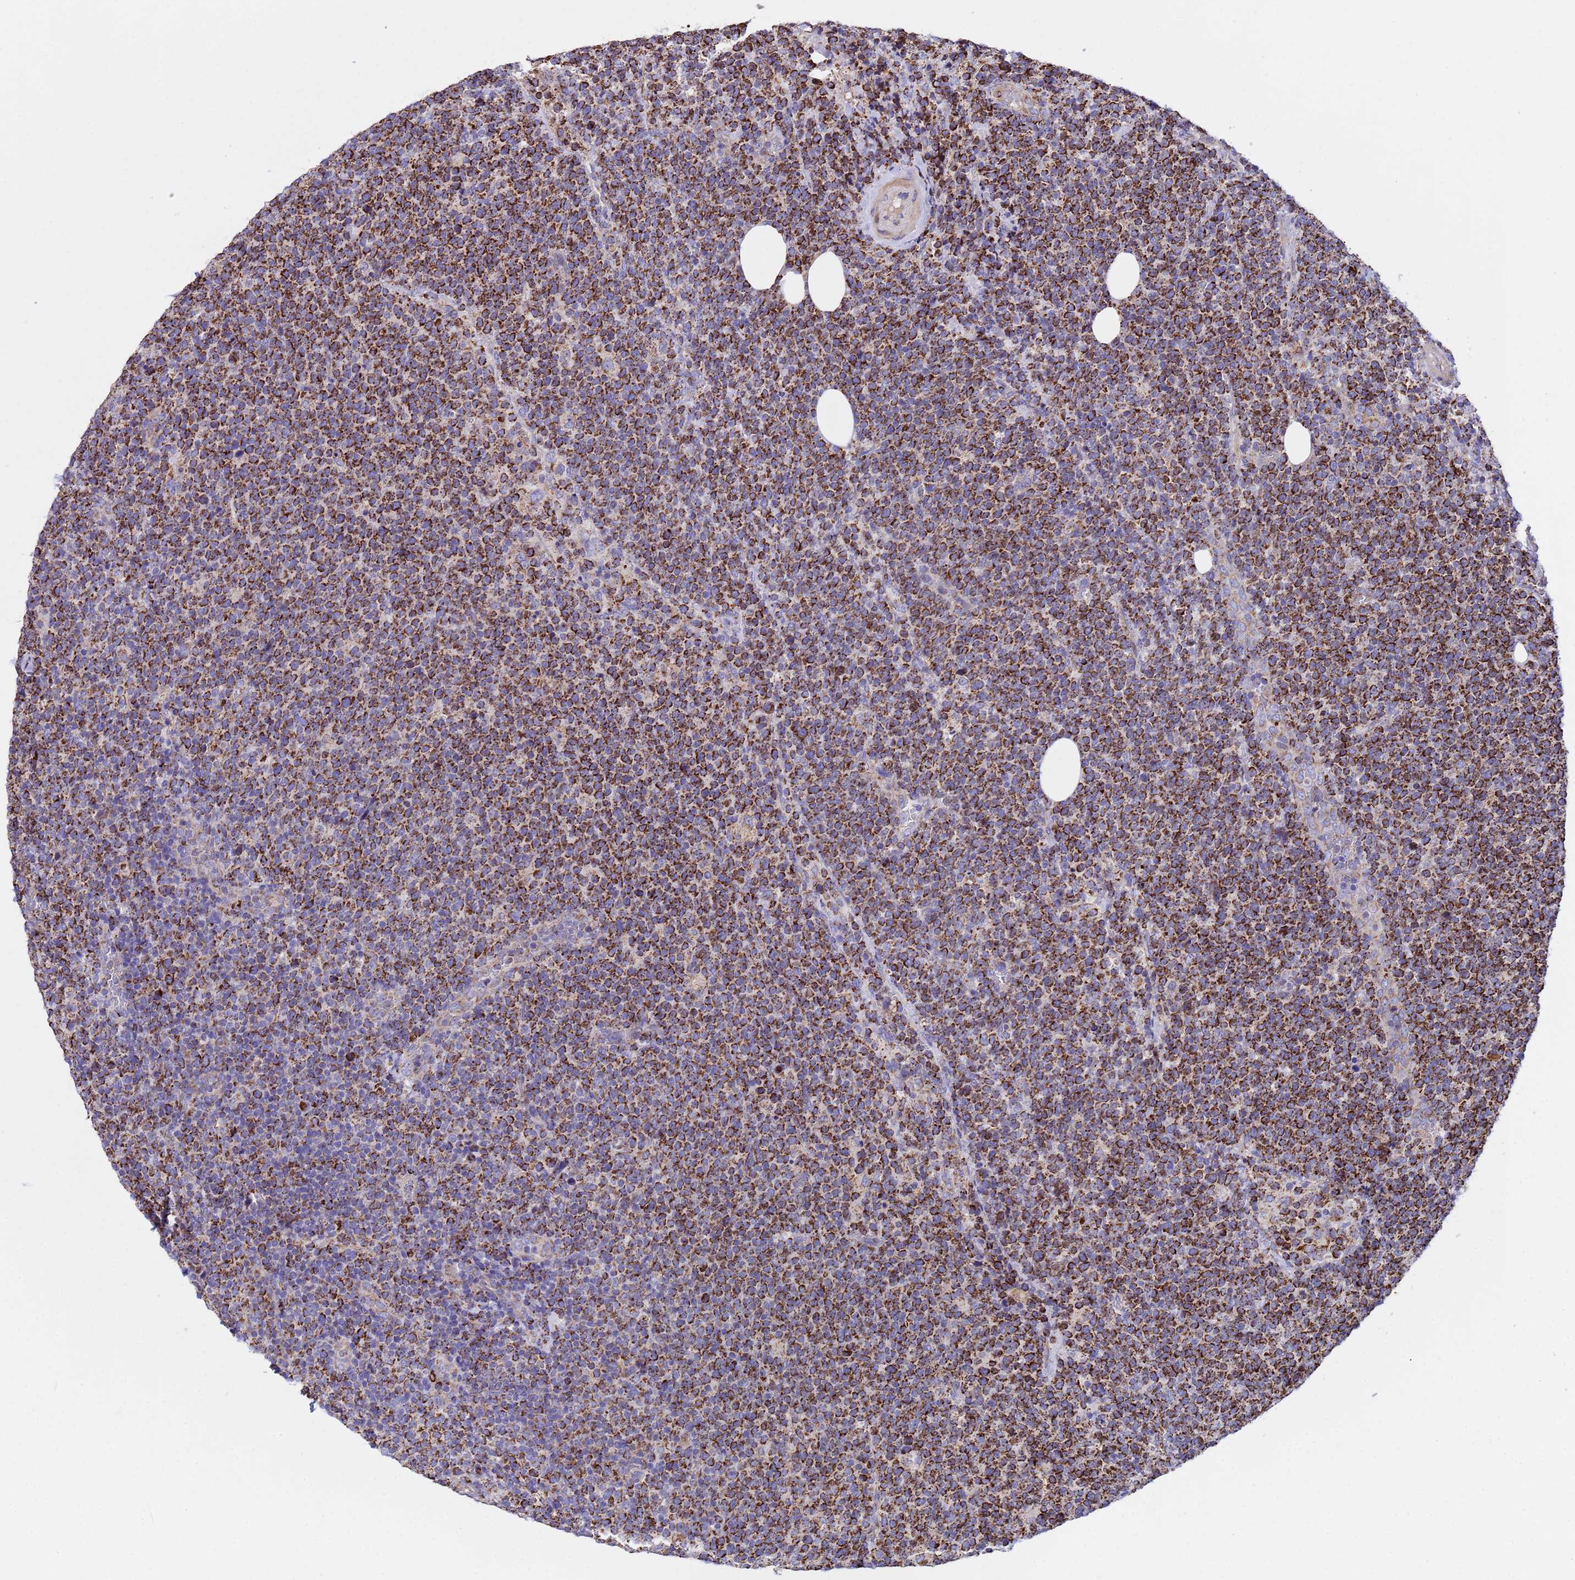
{"staining": {"intensity": "strong", "quantity": ">75%", "location": "cytoplasmic/membranous"}, "tissue": "lymphoma", "cell_type": "Tumor cells", "image_type": "cancer", "snomed": [{"axis": "morphology", "description": "Malignant lymphoma, non-Hodgkin's type, High grade"}, {"axis": "topography", "description": "Lymph node"}], "caption": "Malignant lymphoma, non-Hodgkin's type (high-grade) tissue demonstrates strong cytoplasmic/membranous positivity in approximately >75% of tumor cells", "gene": "TUBGCP3", "patient": {"sex": "male", "age": 61}}